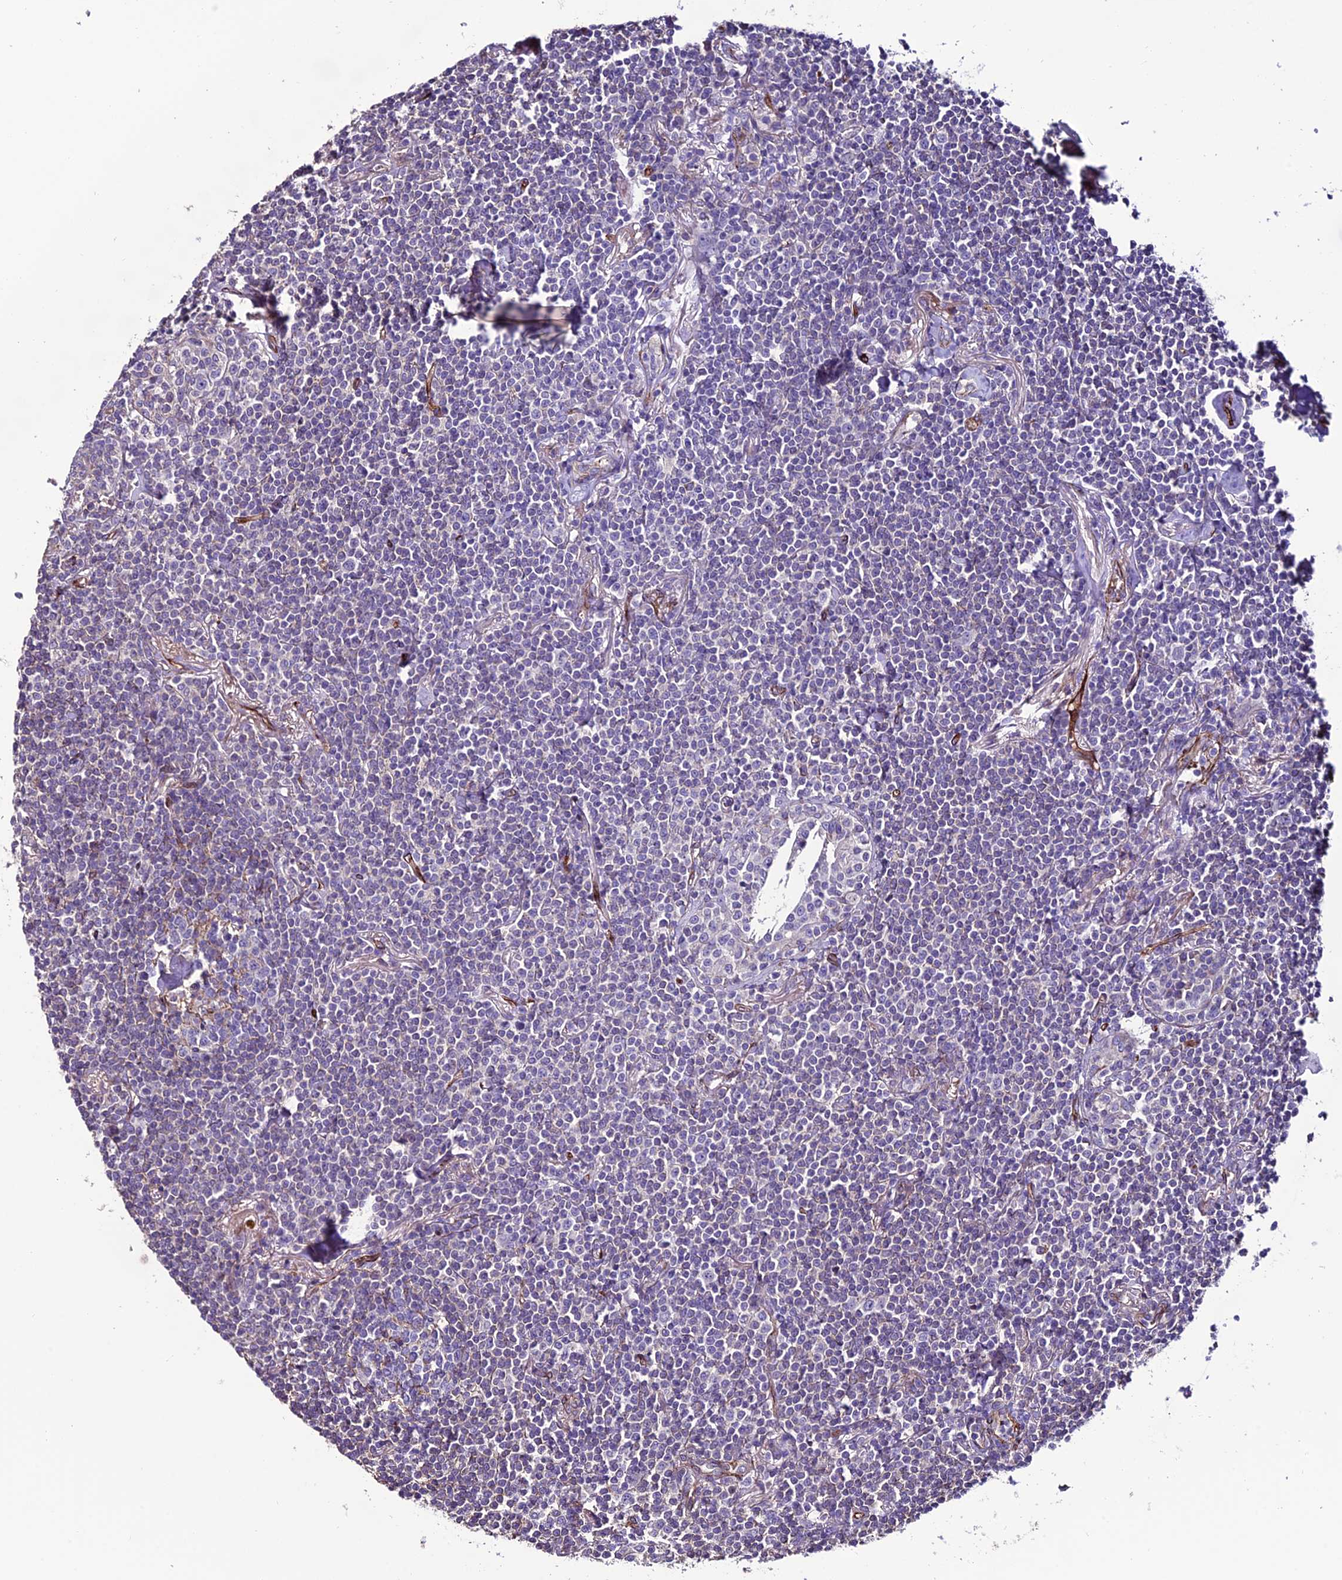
{"staining": {"intensity": "negative", "quantity": "none", "location": "none"}, "tissue": "lymphoma", "cell_type": "Tumor cells", "image_type": "cancer", "snomed": [{"axis": "morphology", "description": "Malignant lymphoma, non-Hodgkin's type, Low grade"}, {"axis": "topography", "description": "Lung"}], "caption": "The micrograph demonstrates no staining of tumor cells in lymphoma.", "gene": "REX1BD", "patient": {"sex": "female", "age": 71}}